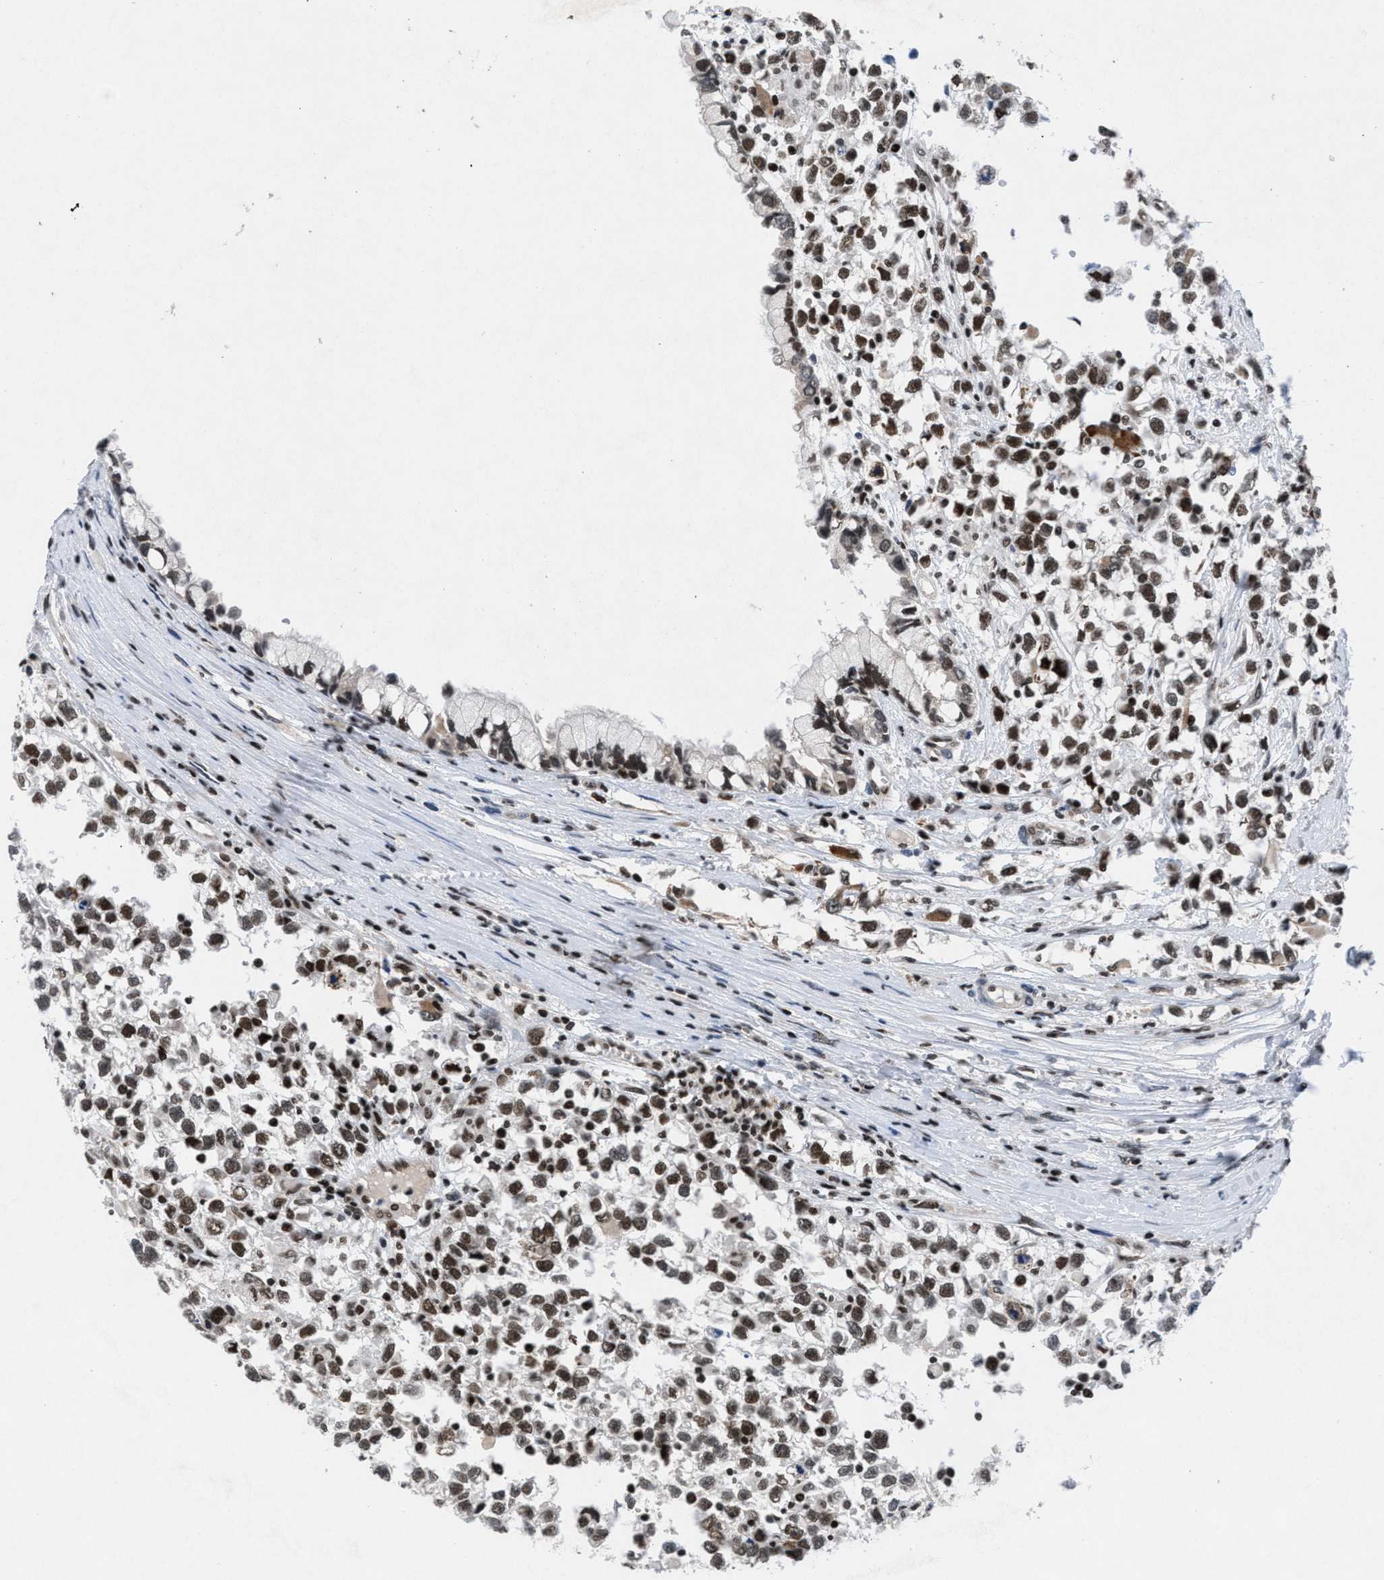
{"staining": {"intensity": "moderate", "quantity": ">75%", "location": "nuclear"}, "tissue": "testis cancer", "cell_type": "Tumor cells", "image_type": "cancer", "snomed": [{"axis": "morphology", "description": "Seminoma, NOS"}, {"axis": "morphology", "description": "Carcinoma, Embryonal, NOS"}, {"axis": "topography", "description": "Testis"}], "caption": "Brown immunohistochemical staining in testis cancer (embryonal carcinoma) shows moderate nuclear positivity in about >75% of tumor cells.", "gene": "WDR81", "patient": {"sex": "male", "age": 51}}